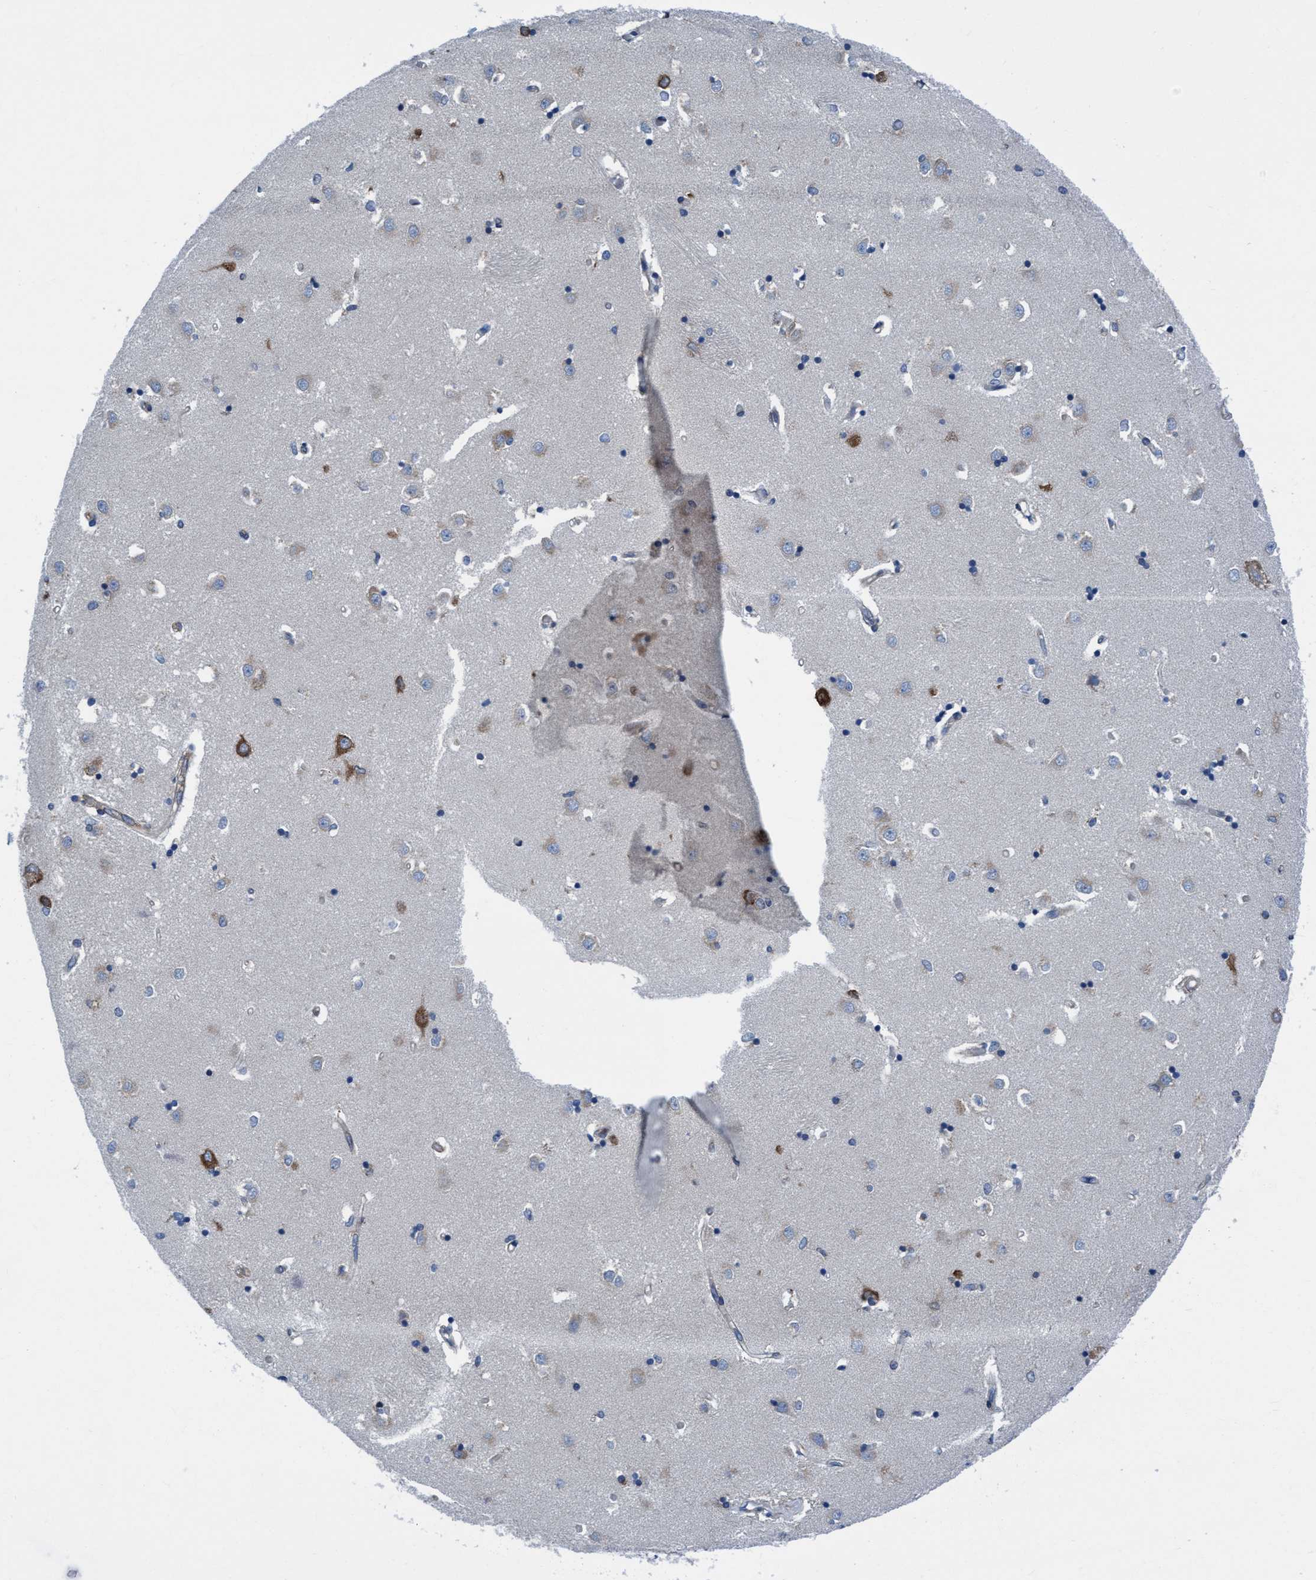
{"staining": {"intensity": "weak", "quantity": "<25%", "location": "cytoplasmic/membranous"}, "tissue": "caudate", "cell_type": "Glial cells", "image_type": "normal", "snomed": [{"axis": "morphology", "description": "Normal tissue, NOS"}, {"axis": "topography", "description": "Lateral ventricle wall"}], "caption": "An IHC image of unremarkable caudate is shown. There is no staining in glial cells of caudate. (DAB (3,3'-diaminobenzidine) immunohistochemistry (IHC), high magnification).", "gene": "NMT1", "patient": {"sex": "male", "age": 45}}